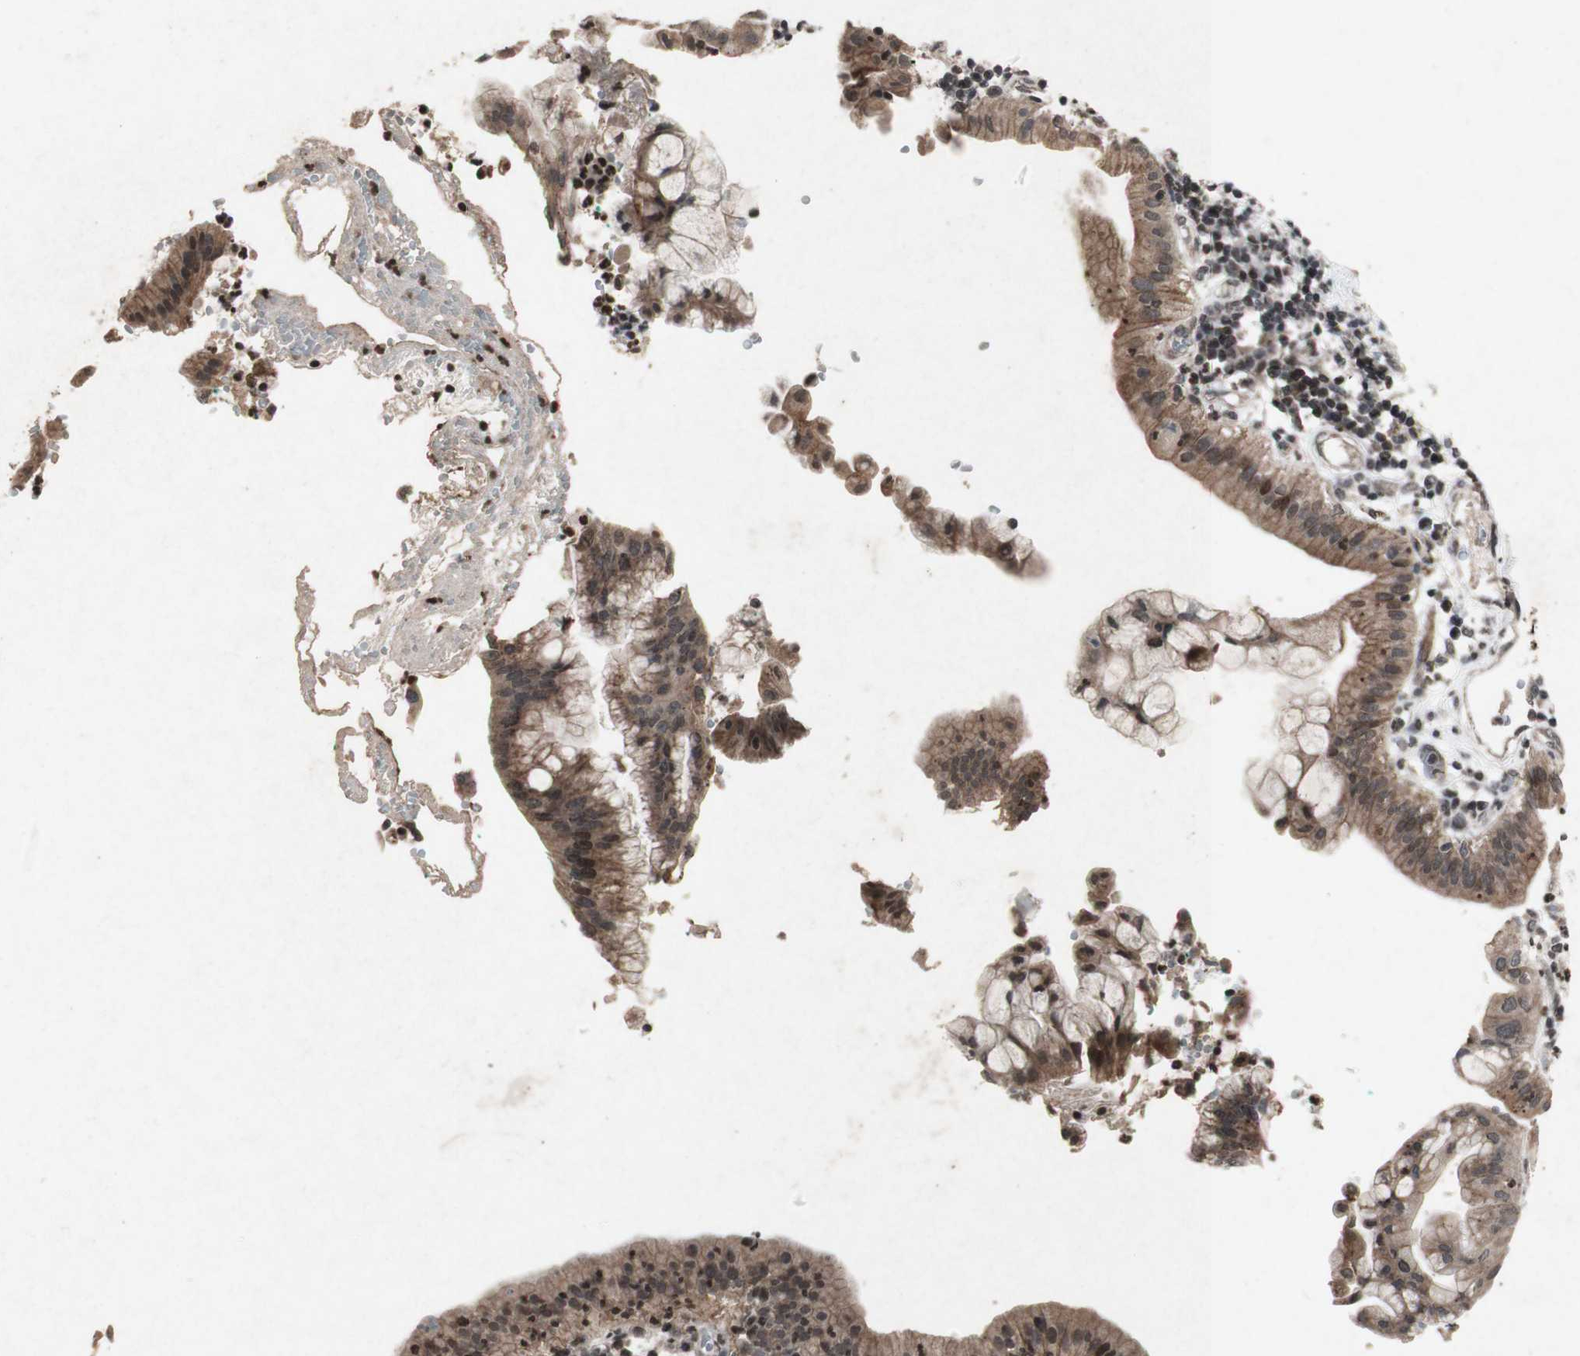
{"staining": {"intensity": "weak", "quantity": ">75%", "location": "cytoplasmic/membranous"}, "tissue": "pancreatic cancer", "cell_type": "Tumor cells", "image_type": "cancer", "snomed": [{"axis": "morphology", "description": "Adenocarcinoma, NOS"}, {"axis": "morphology", "description": "Adenocarcinoma, metastatic, NOS"}, {"axis": "topography", "description": "Lymph node"}, {"axis": "topography", "description": "Pancreas"}, {"axis": "topography", "description": "Duodenum"}], "caption": "Weak cytoplasmic/membranous protein staining is appreciated in approximately >75% of tumor cells in pancreatic cancer.", "gene": "PLXNA1", "patient": {"sex": "female", "age": 64}}